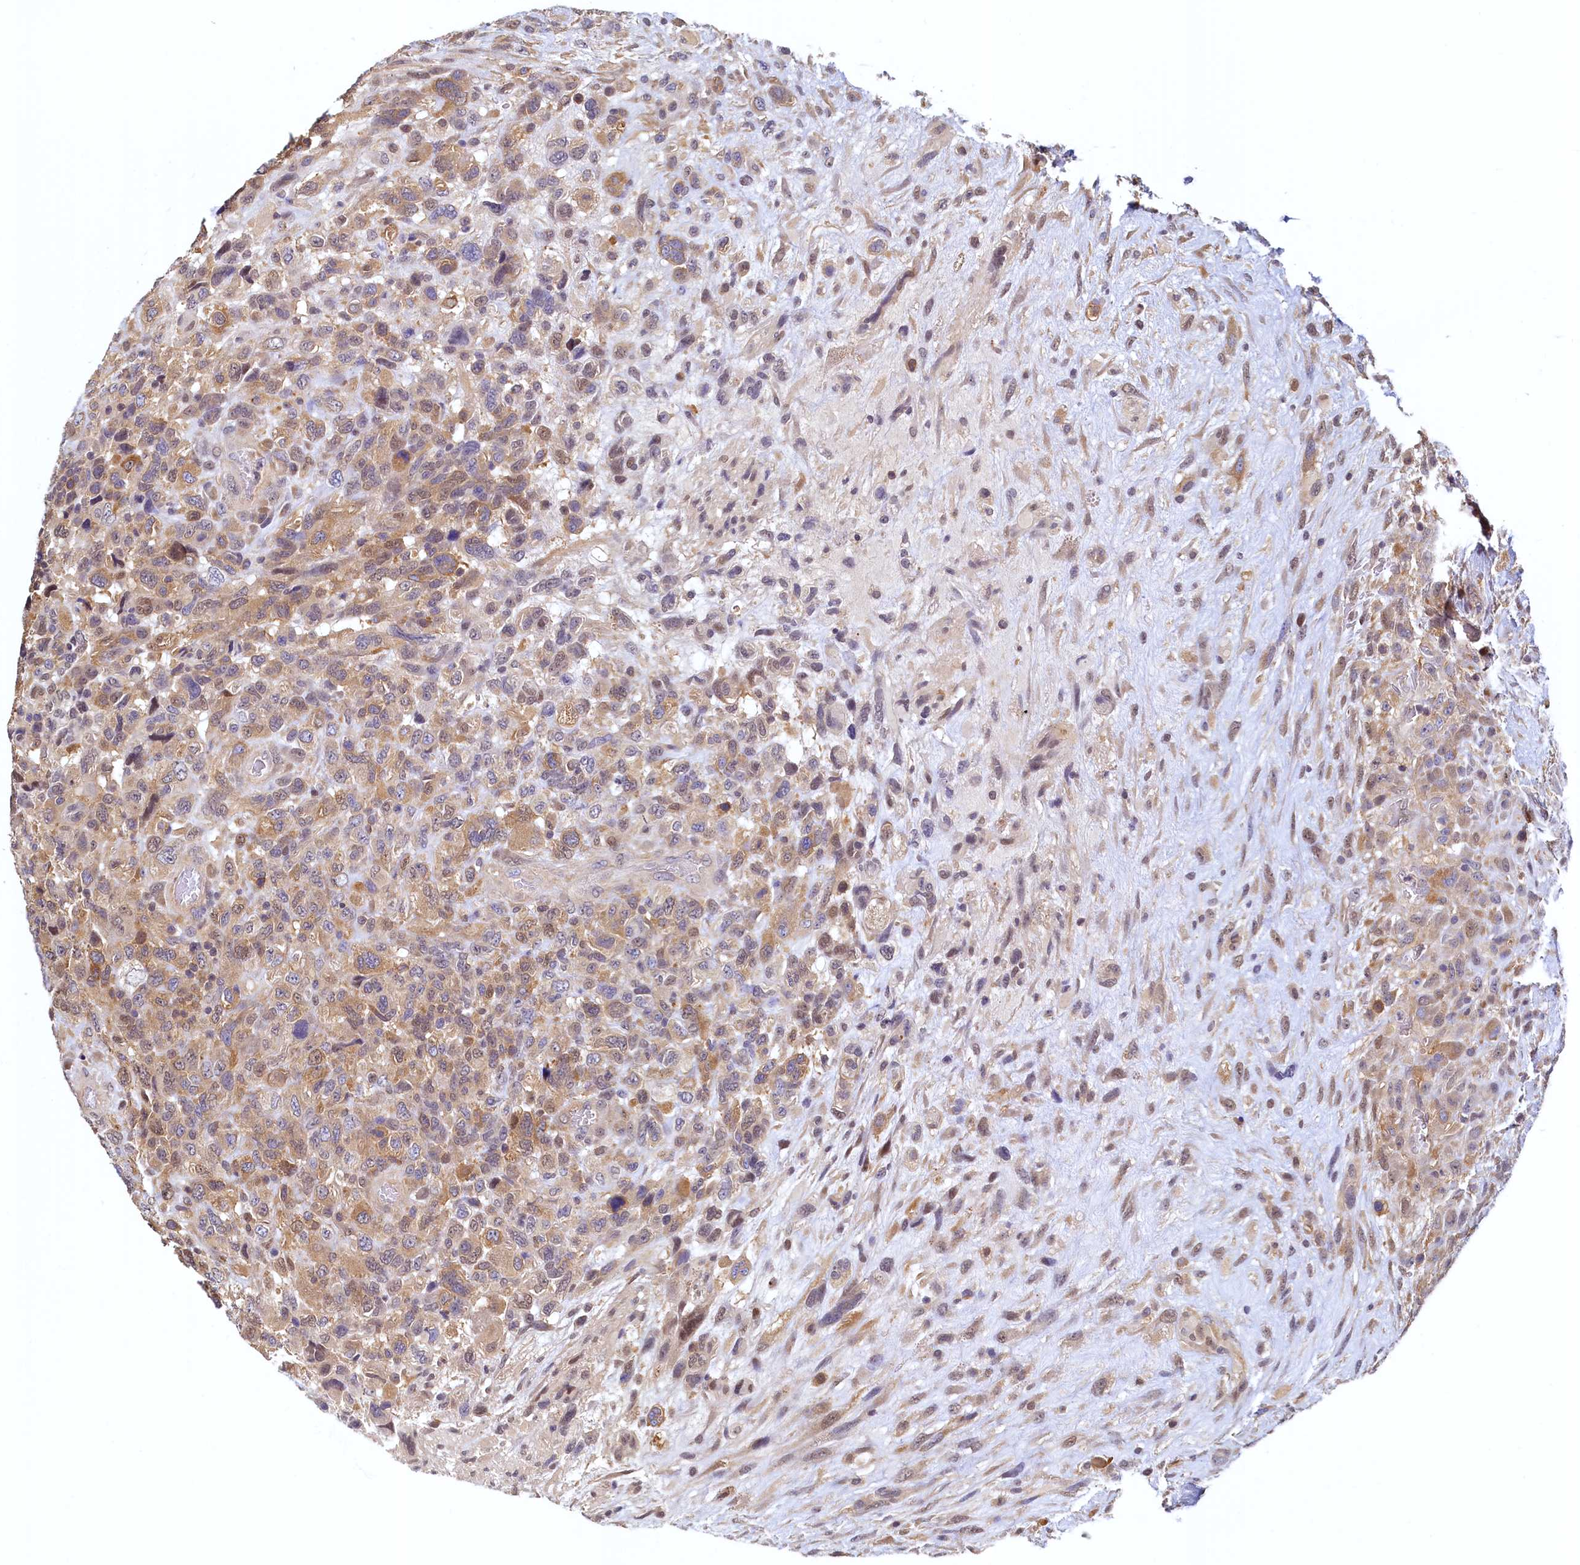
{"staining": {"intensity": "moderate", "quantity": ">75%", "location": "cytoplasmic/membranous,nuclear"}, "tissue": "glioma", "cell_type": "Tumor cells", "image_type": "cancer", "snomed": [{"axis": "morphology", "description": "Glioma, malignant, High grade"}, {"axis": "topography", "description": "Brain"}], "caption": "Protein staining reveals moderate cytoplasmic/membranous and nuclear expression in about >75% of tumor cells in high-grade glioma (malignant).", "gene": "PAAF1", "patient": {"sex": "male", "age": 61}}